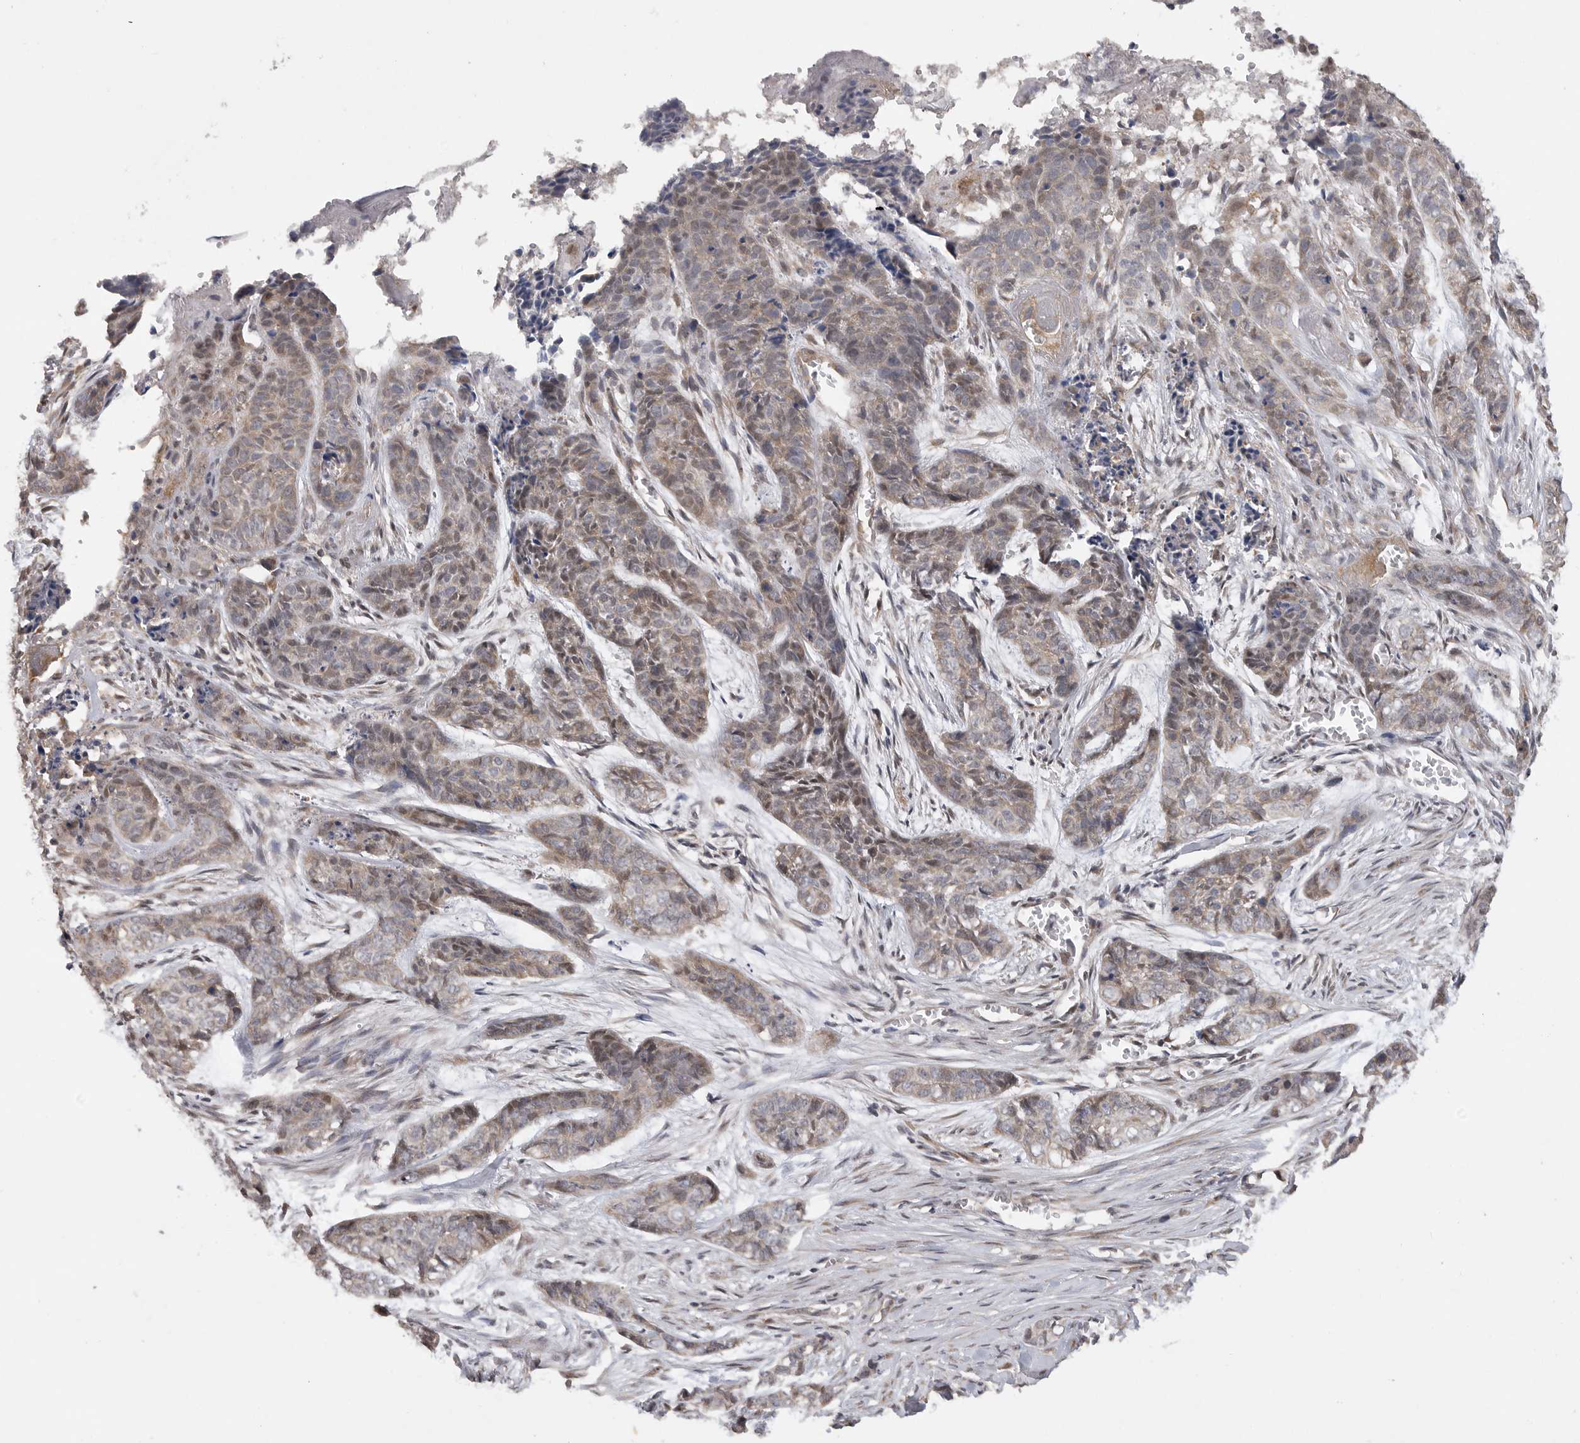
{"staining": {"intensity": "weak", "quantity": ">75%", "location": "cytoplasmic/membranous"}, "tissue": "skin cancer", "cell_type": "Tumor cells", "image_type": "cancer", "snomed": [{"axis": "morphology", "description": "Basal cell carcinoma"}, {"axis": "topography", "description": "Skin"}], "caption": "Approximately >75% of tumor cells in basal cell carcinoma (skin) exhibit weak cytoplasmic/membranous protein expression as visualized by brown immunohistochemical staining.", "gene": "EDEM3", "patient": {"sex": "female", "age": 64}}